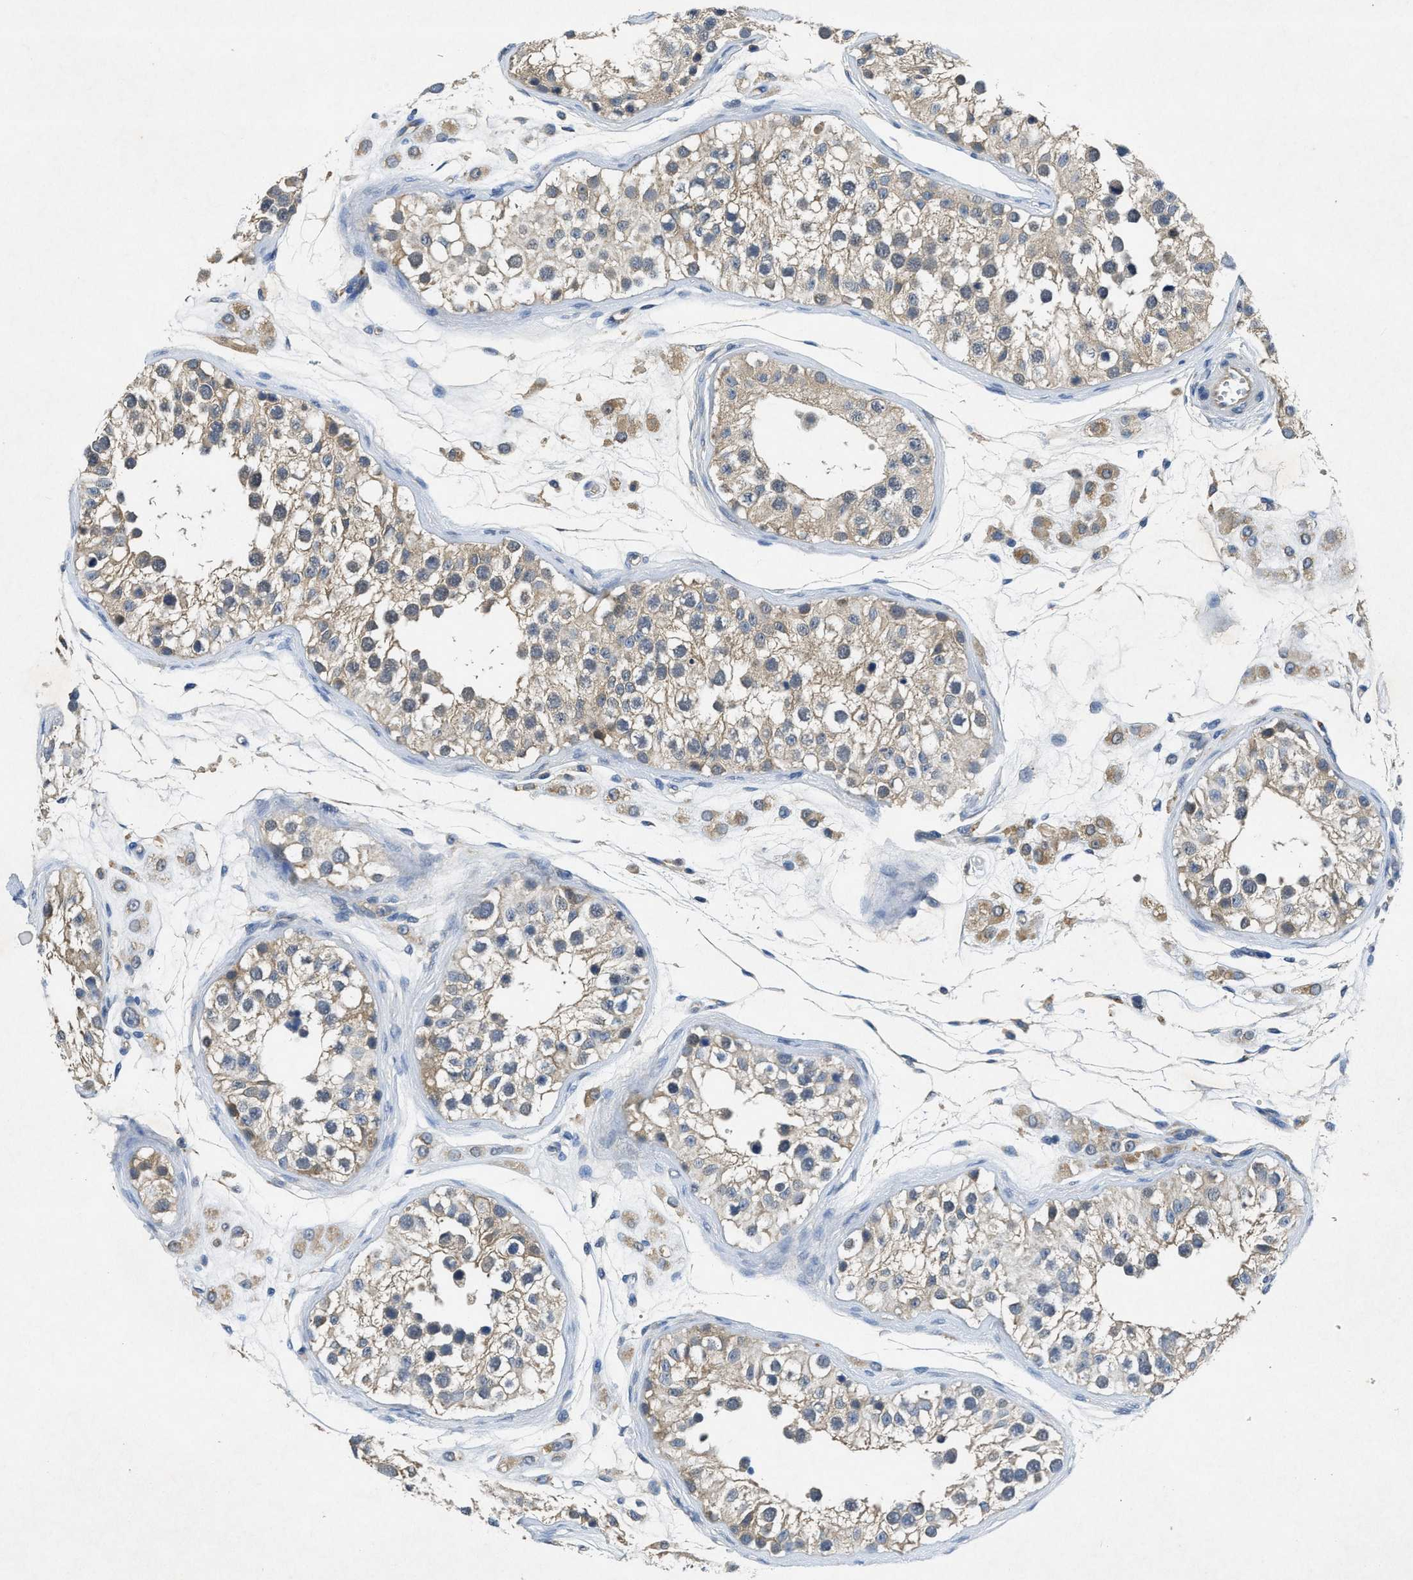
{"staining": {"intensity": "weak", "quantity": "25%-75%", "location": "cytoplasmic/membranous"}, "tissue": "testis", "cell_type": "Cells in seminiferous ducts", "image_type": "normal", "snomed": [{"axis": "morphology", "description": "Normal tissue, NOS"}, {"axis": "morphology", "description": "Adenocarcinoma, metastatic, NOS"}, {"axis": "topography", "description": "Testis"}], "caption": "Protein staining shows weak cytoplasmic/membranous staining in approximately 25%-75% of cells in seminiferous ducts in normal testis. (DAB (3,3'-diaminobenzidine) = brown stain, brightfield microscopy at high magnification).", "gene": "PPP3CA", "patient": {"sex": "male", "age": 26}}